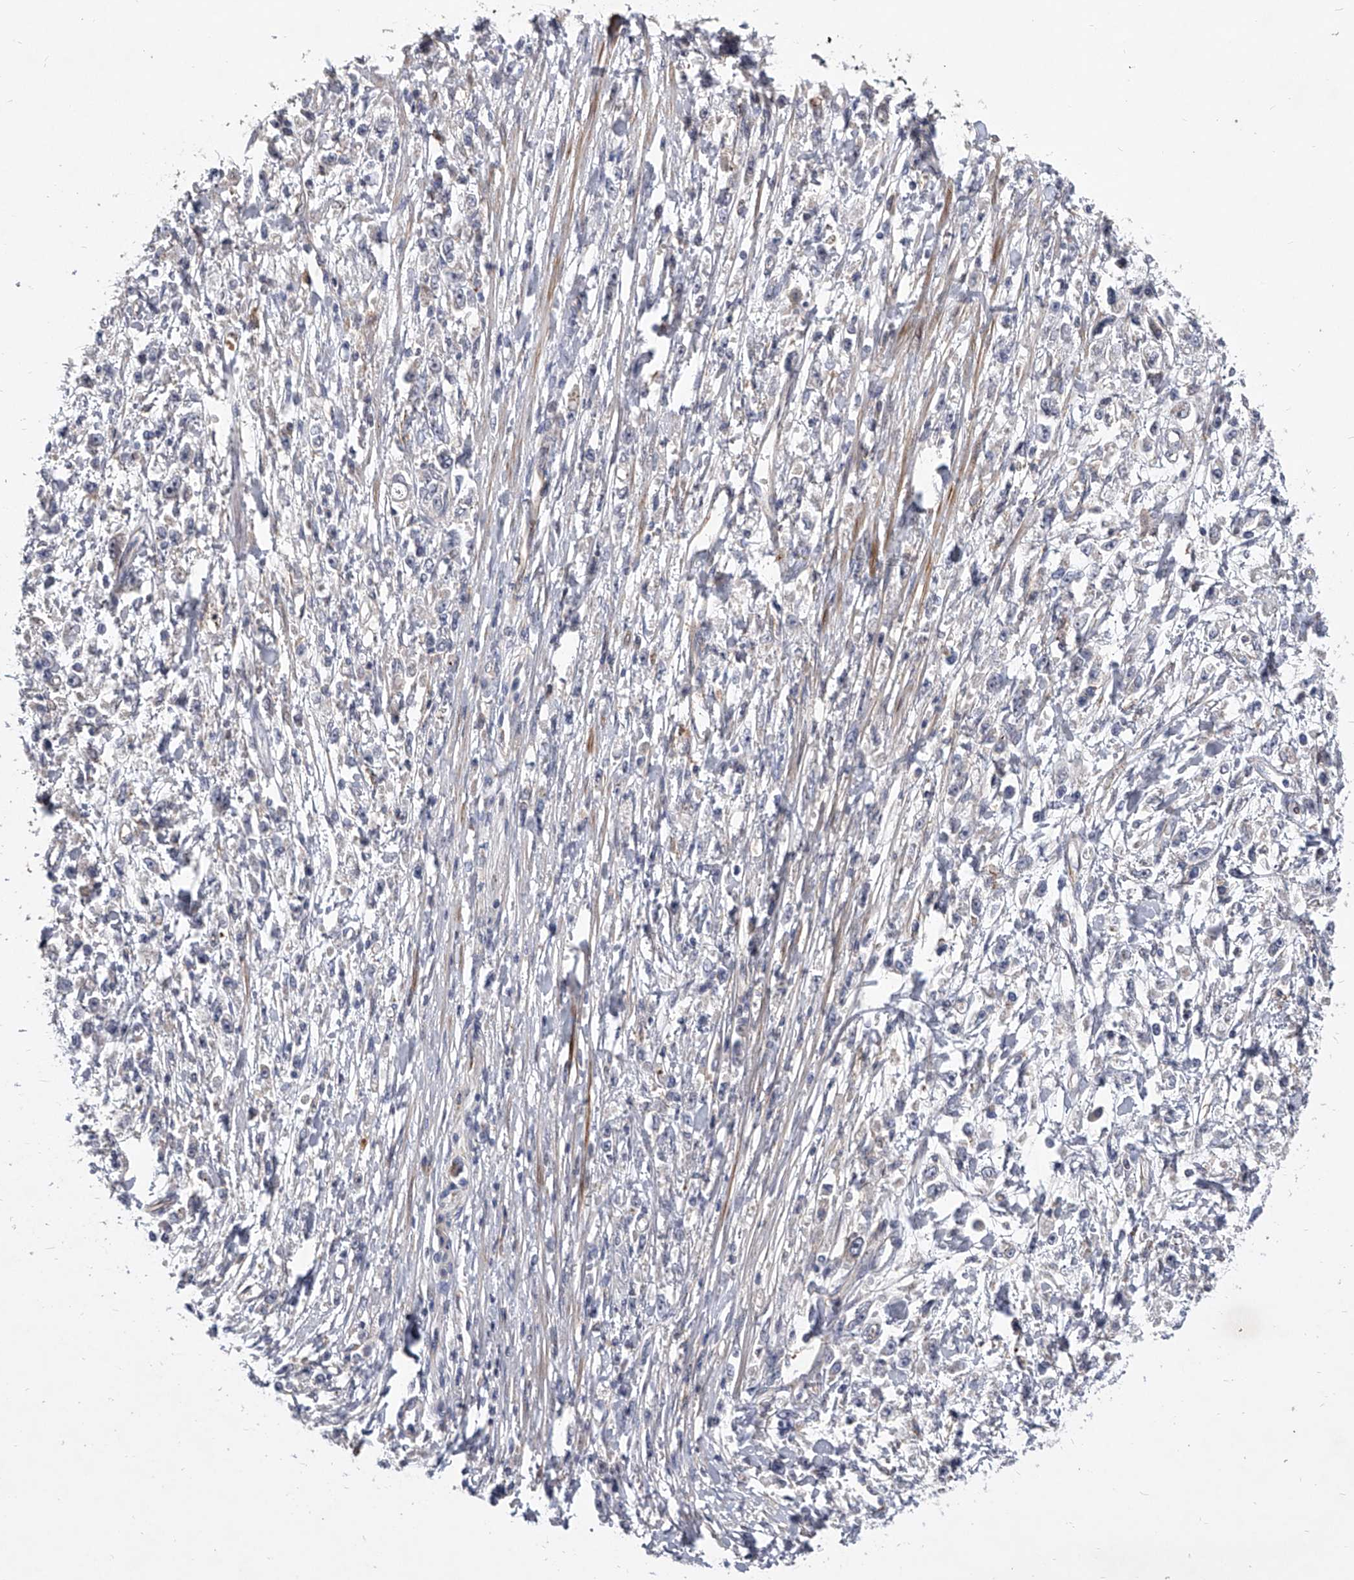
{"staining": {"intensity": "negative", "quantity": "none", "location": "none"}, "tissue": "stomach cancer", "cell_type": "Tumor cells", "image_type": "cancer", "snomed": [{"axis": "morphology", "description": "Adenocarcinoma, NOS"}, {"axis": "topography", "description": "Stomach"}], "caption": "Immunohistochemical staining of stomach cancer (adenocarcinoma) exhibits no significant positivity in tumor cells.", "gene": "MINDY4", "patient": {"sex": "female", "age": 59}}